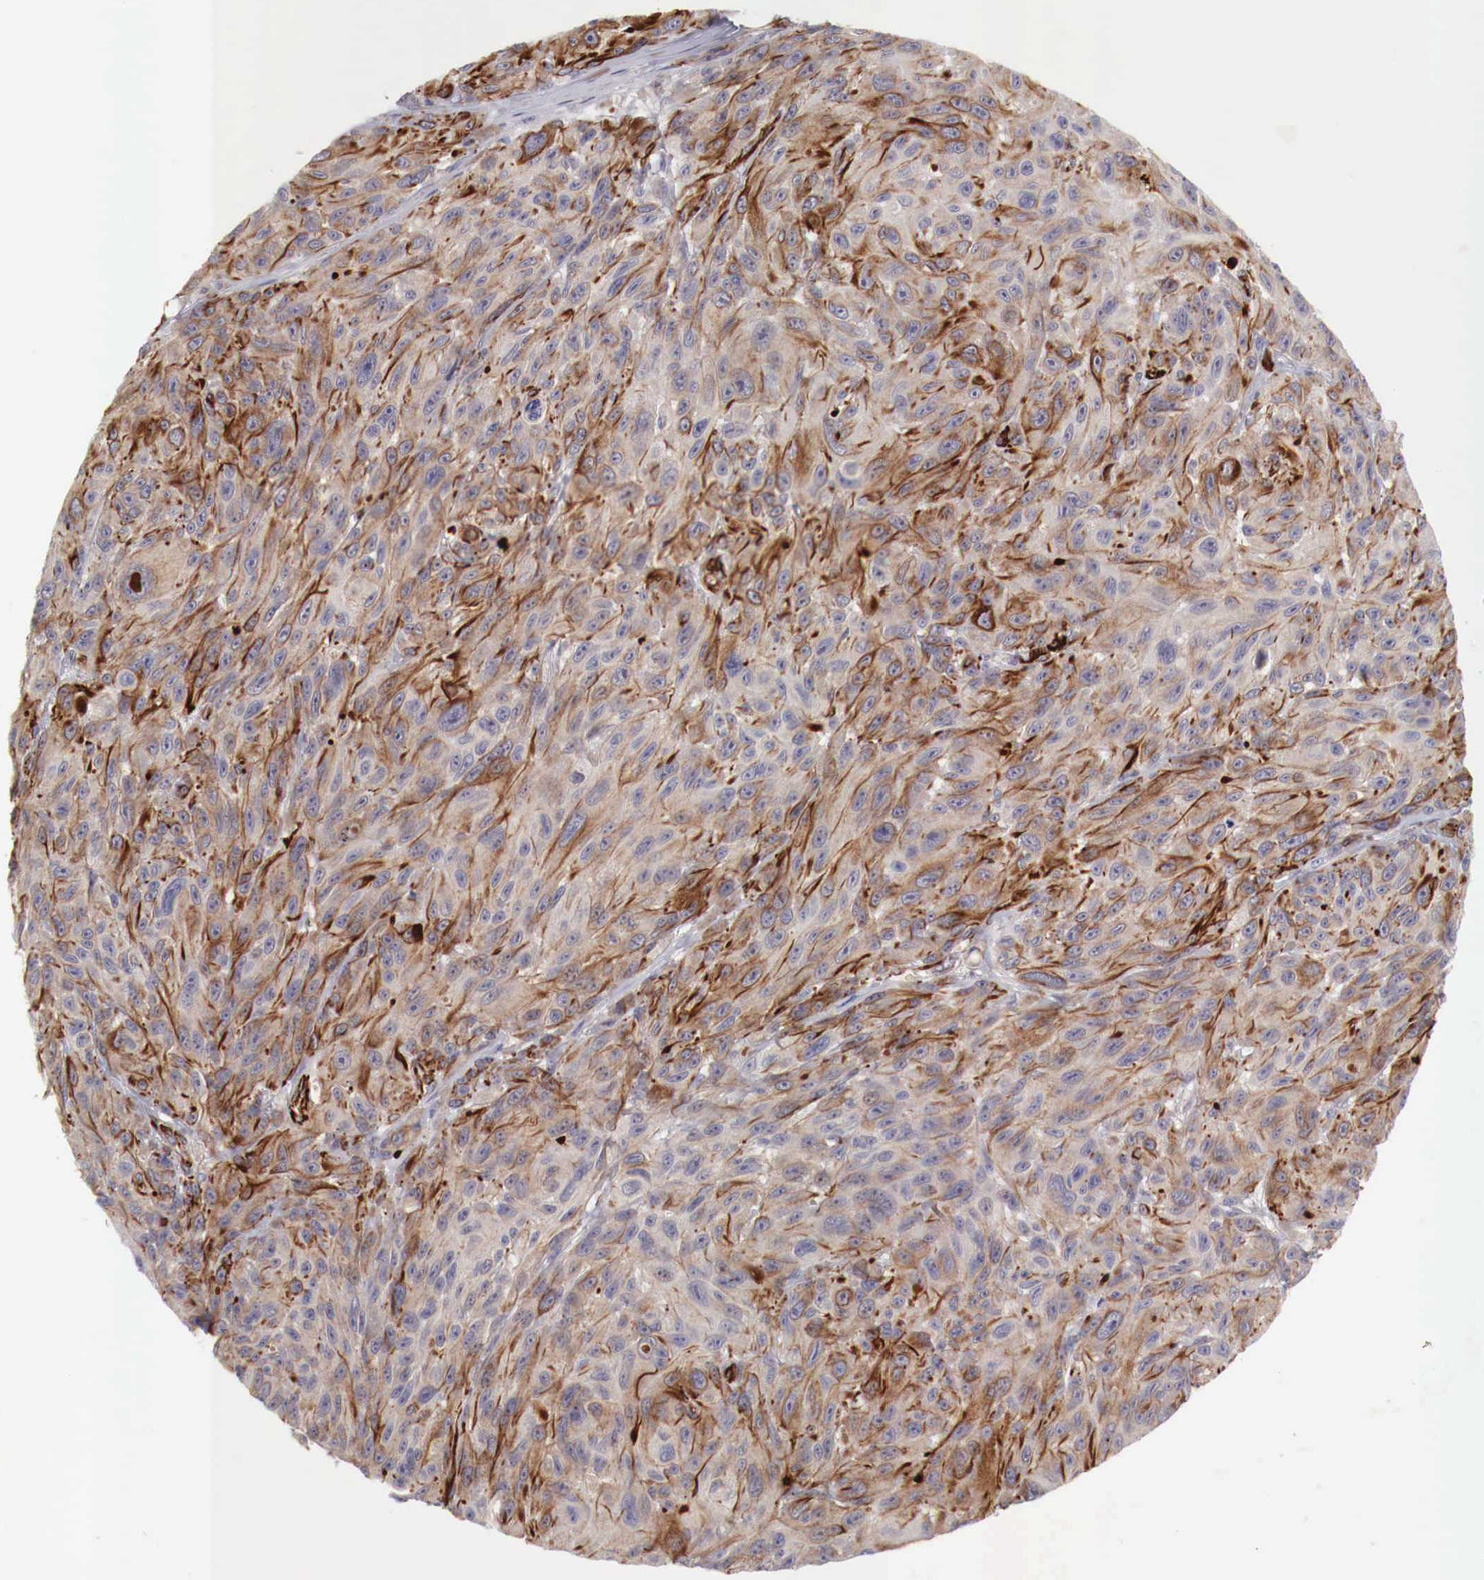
{"staining": {"intensity": "strong", "quantity": "25%-75%", "location": "cytoplasmic/membranous"}, "tissue": "melanoma", "cell_type": "Tumor cells", "image_type": "cancer", "snomed": [{"axis": "morphology", "description": "Malignant melanoma, NOS"}, {"axis": "topography", "description": "Skin"}], "caption": "Protein staining of melanoma tissue demonstrates strong cytoplasmic/membranous expression in approximately 25%-75% of tumor cells.", "gene": "WT1", "patient": {"sex": "male", "age": 70}}